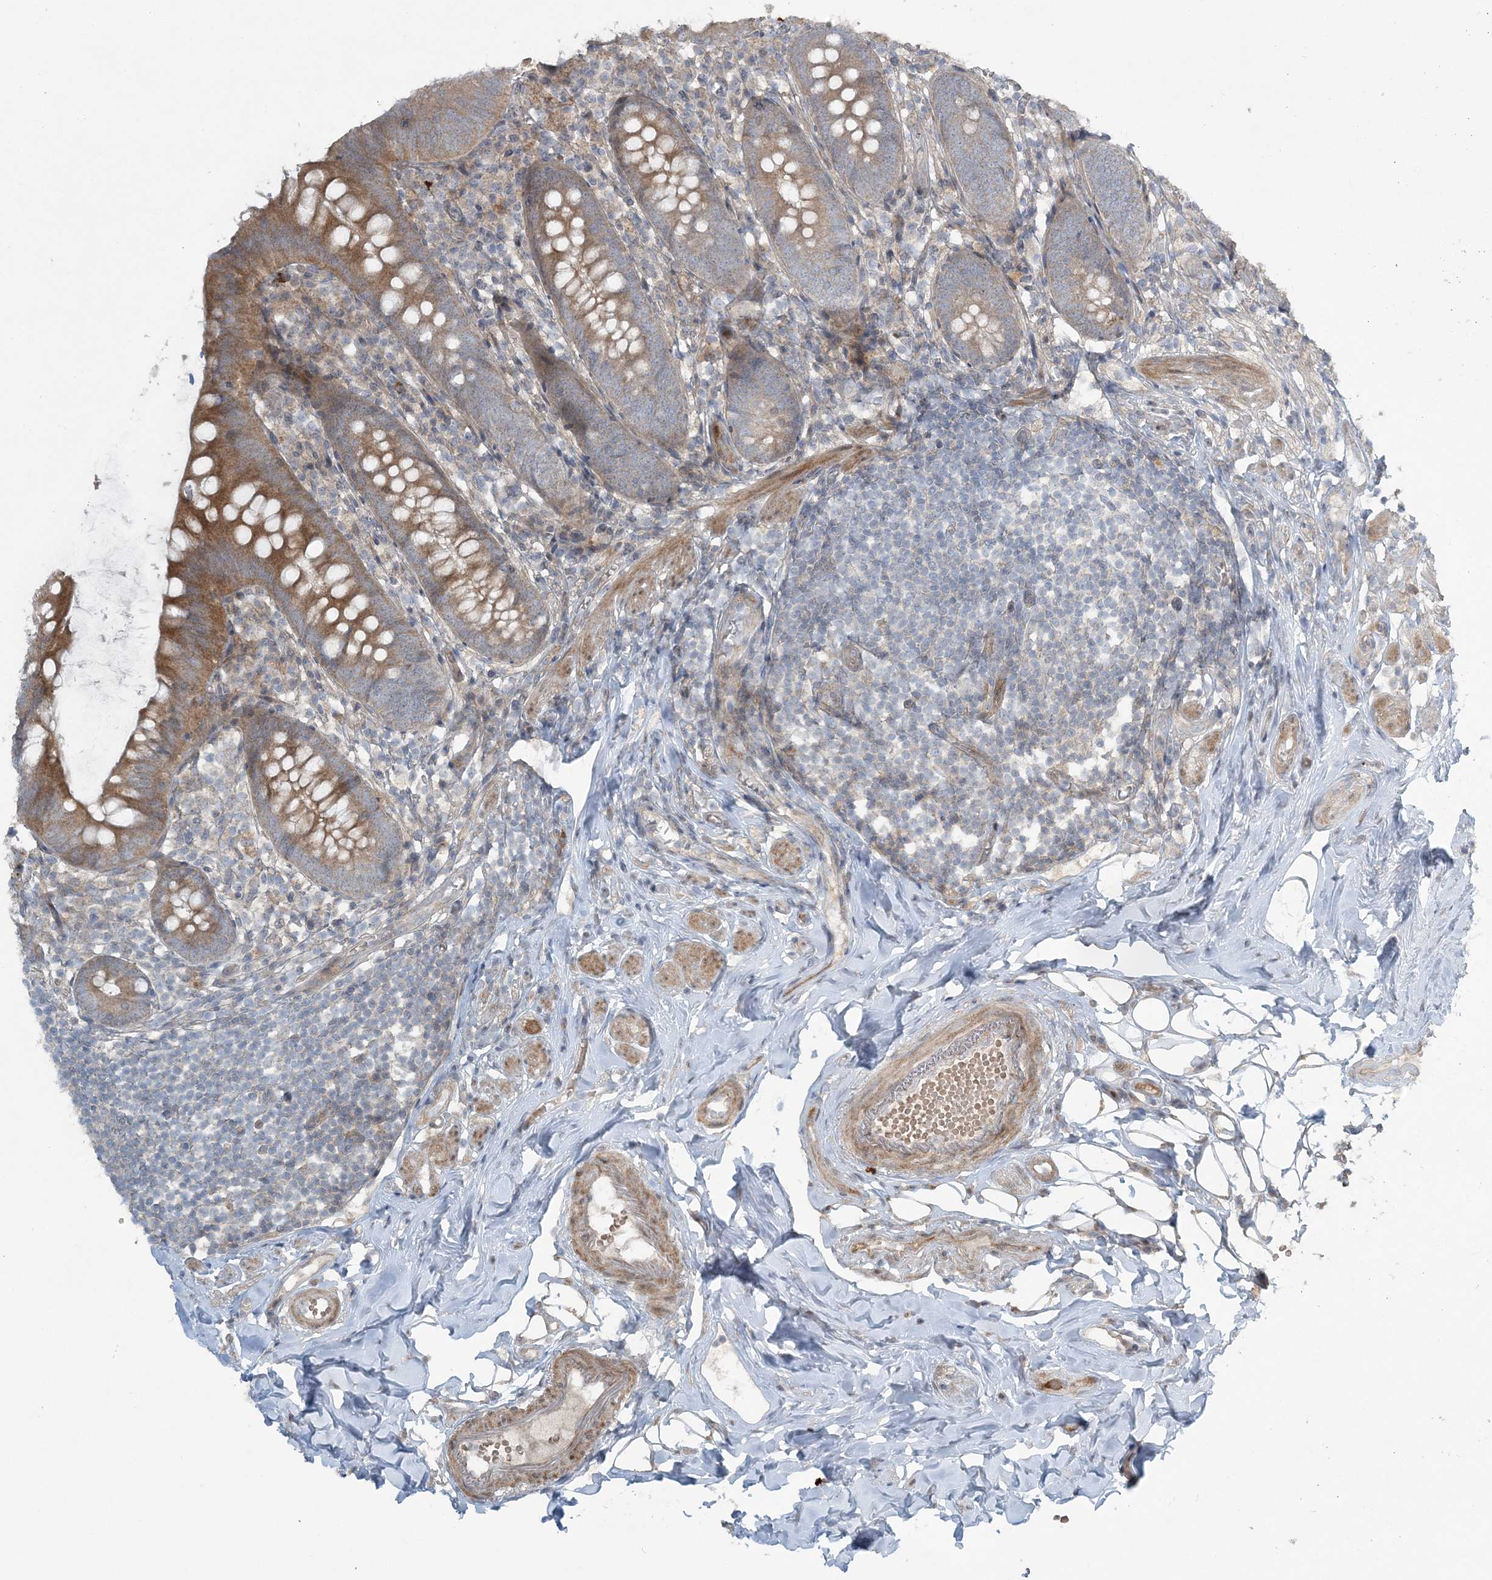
{"staining": {"intensity": "moderate", "quantity": ">75%", "location": "cytoplasmic/membranous"}, "tissue": "appendix", "cell_type": "Glandular cells", "image_type": "normal", "snomed": [{"axis": "morphology", "description": "Normal tissue, NOS"}, {"axis": "topography", "description": "Appendix"}], "caption": "High-magnification brightfield microscopy of normal appendix stained with DAB (brown) and counterstained with hematoxylin (blue). glandular cells exhibit moderate cytoplasmic/membranous positivity is identified in about>75% of cells. The staining was performed using DAB, with brown indicating positive protein expression. Nuclei are stained blue with hematoxylin.", "gene": "SLC4A10", "patient": {"sex": "female", "age": 62}}